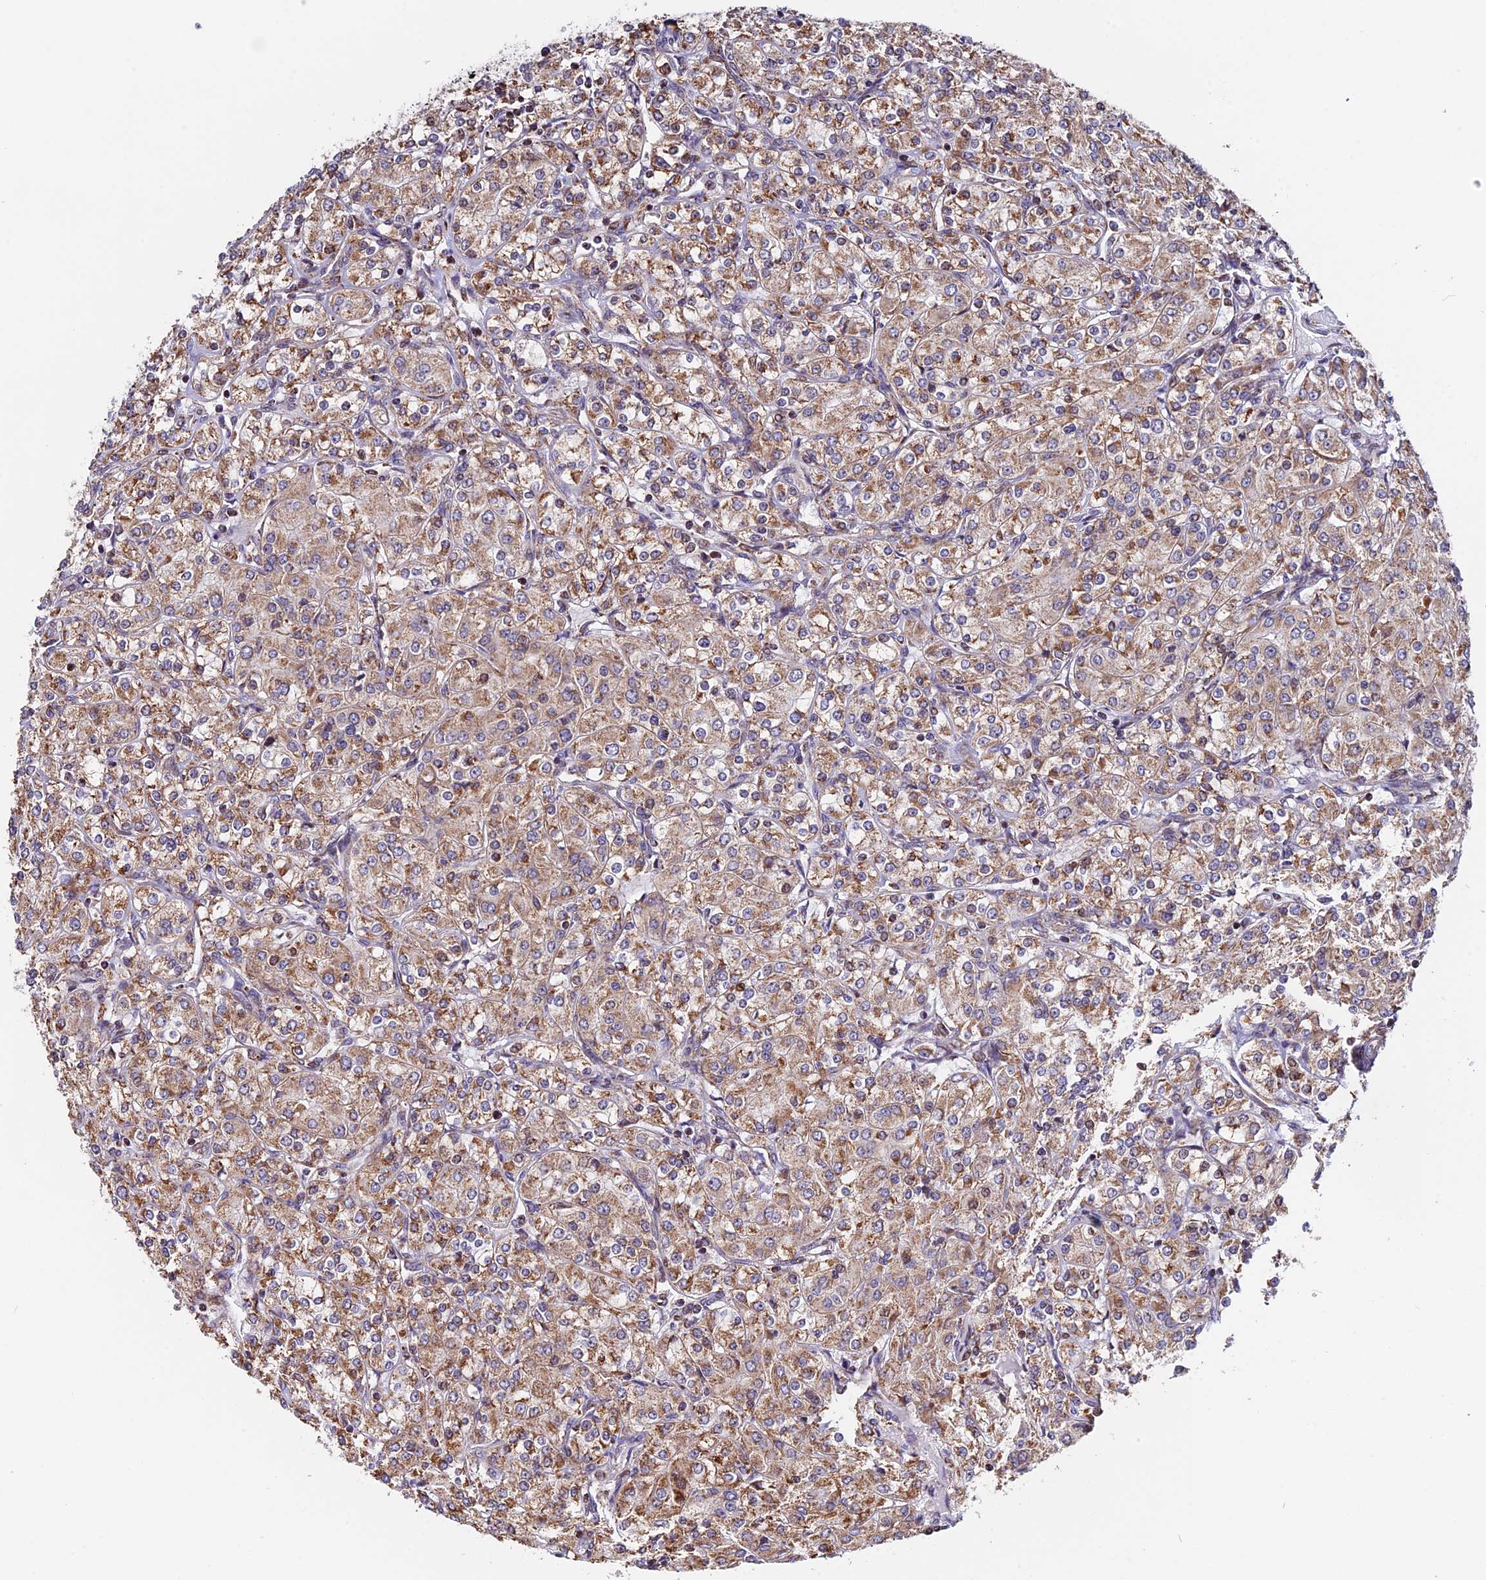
{"staining": {"intensity": "moderate", "quantity": ">75%", "location": "cytoplasmic/membranous"}, "tissue": "renal cancer", "cell_type": "Tumor cells", "image_type": "cancer", "snomed": [{"axis": "morphology", "description": "Adenocarcinoma, NOS"}, {"axis": "topography", "description": "Kidney"}], "caption": "Renal cancer stained with immunohistochemistry (IHC) demonstrates moderate cytoplasmic/membranous staining in approximately >75% of tumor cells. (DAB (3,3'-diaminobenzidine) = brown stain, brightfield microscopy at high magnification).", "gene": "FAM174C", "patient": {"sex": "male", "age": 77}}